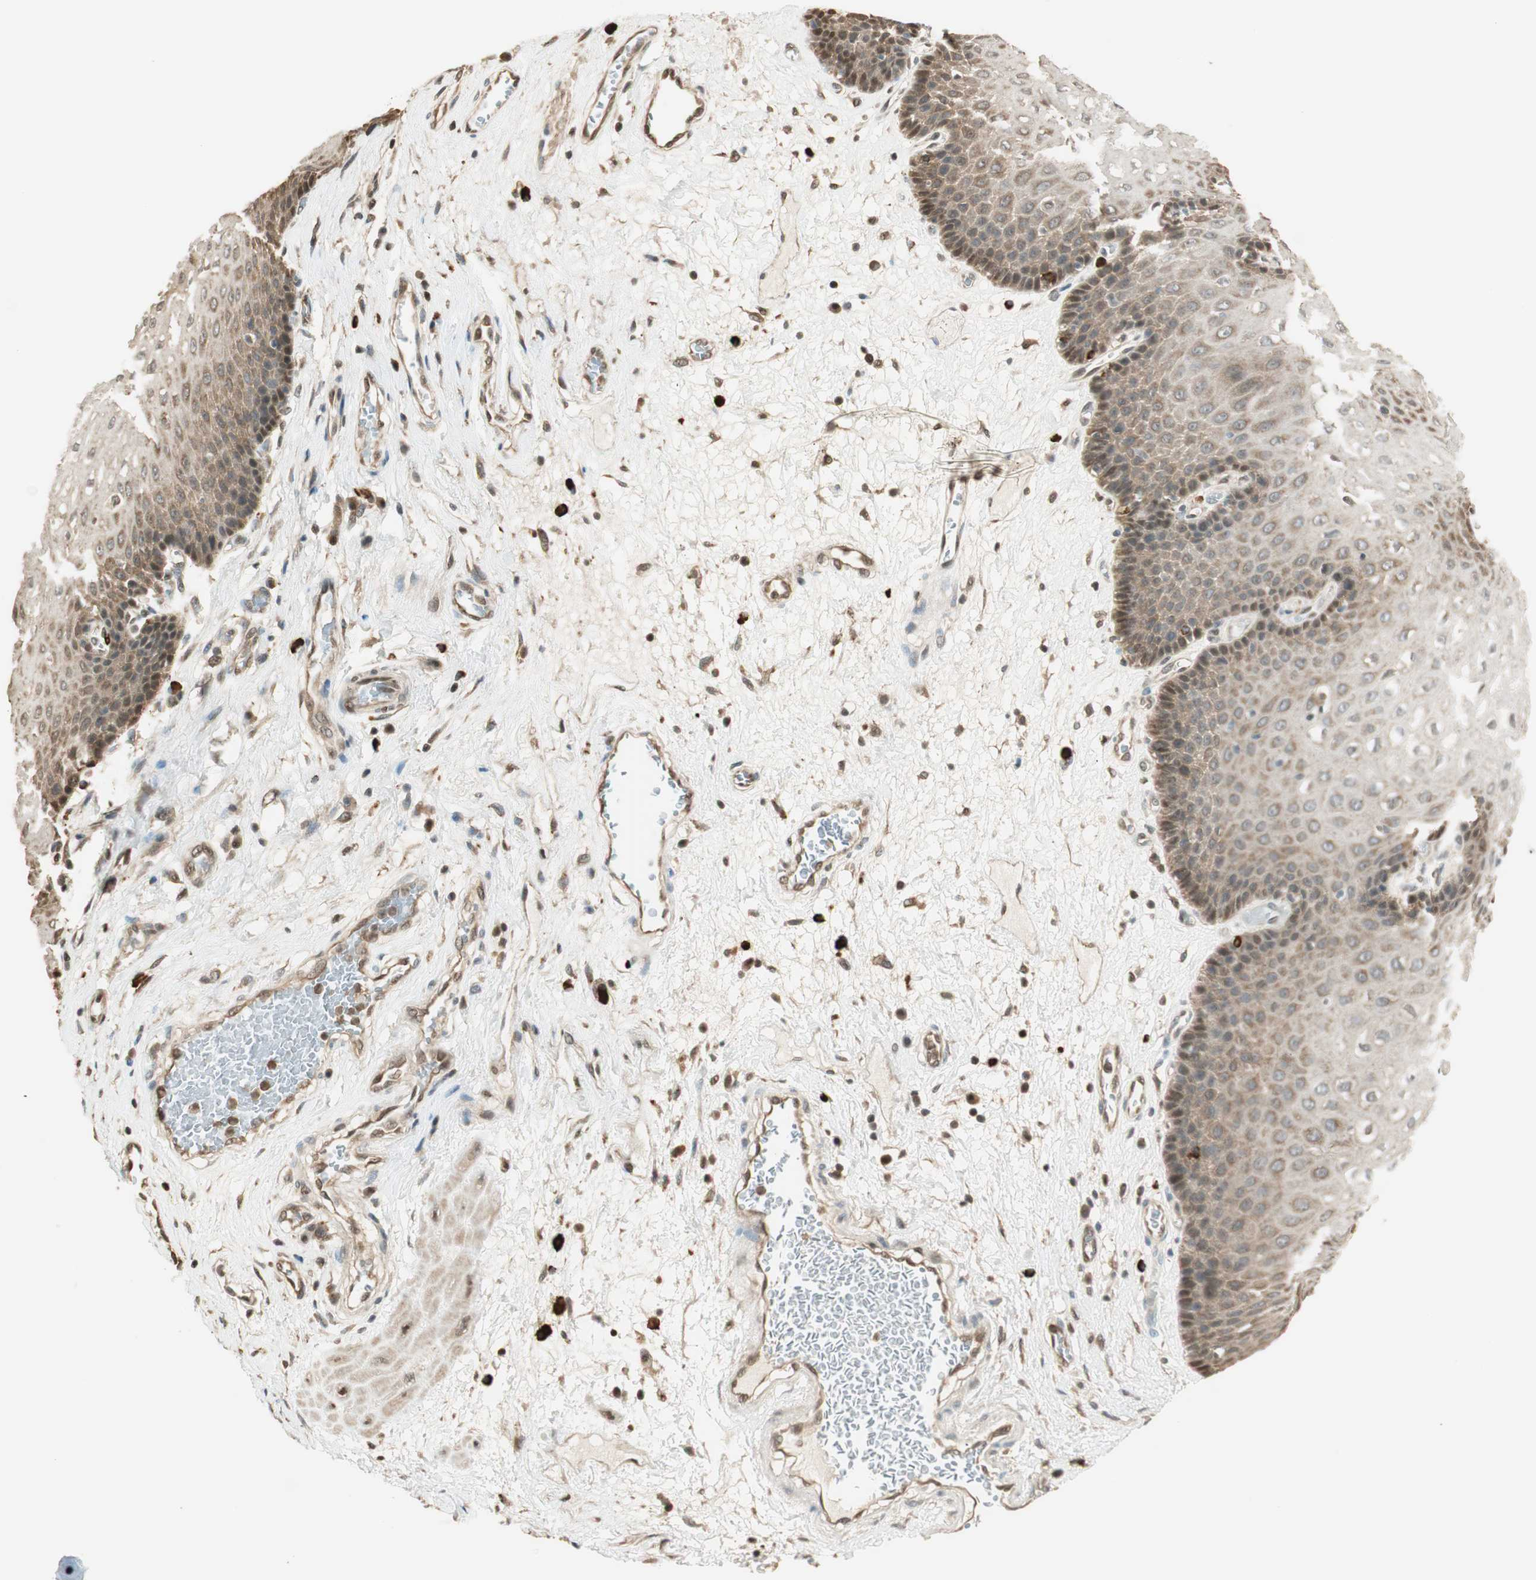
{"staining": {"intensity": "moderate", "quantity": ">75%", "location": "cytoplasmic/membranous,nuclear"}, "tissue": "esophagus", "cell_type": "Squamous epithelial cells", "image_type": "normal", "snomed": [{"axis": "morphology", "description": "Normal tissue, NOS"}, {"axis": "topography", "description": "Esophagus"}], "caption": "Squamous epithelial cells show medium levels of moderate cytoplasmic/membranous,nuclear positivity in about >75% of cells in normal esophagus. (IHC, brightfield microscopy, high magnification).", "gene": "ENSG00000268870", "patient": {"sex": "male", "age": 48}}